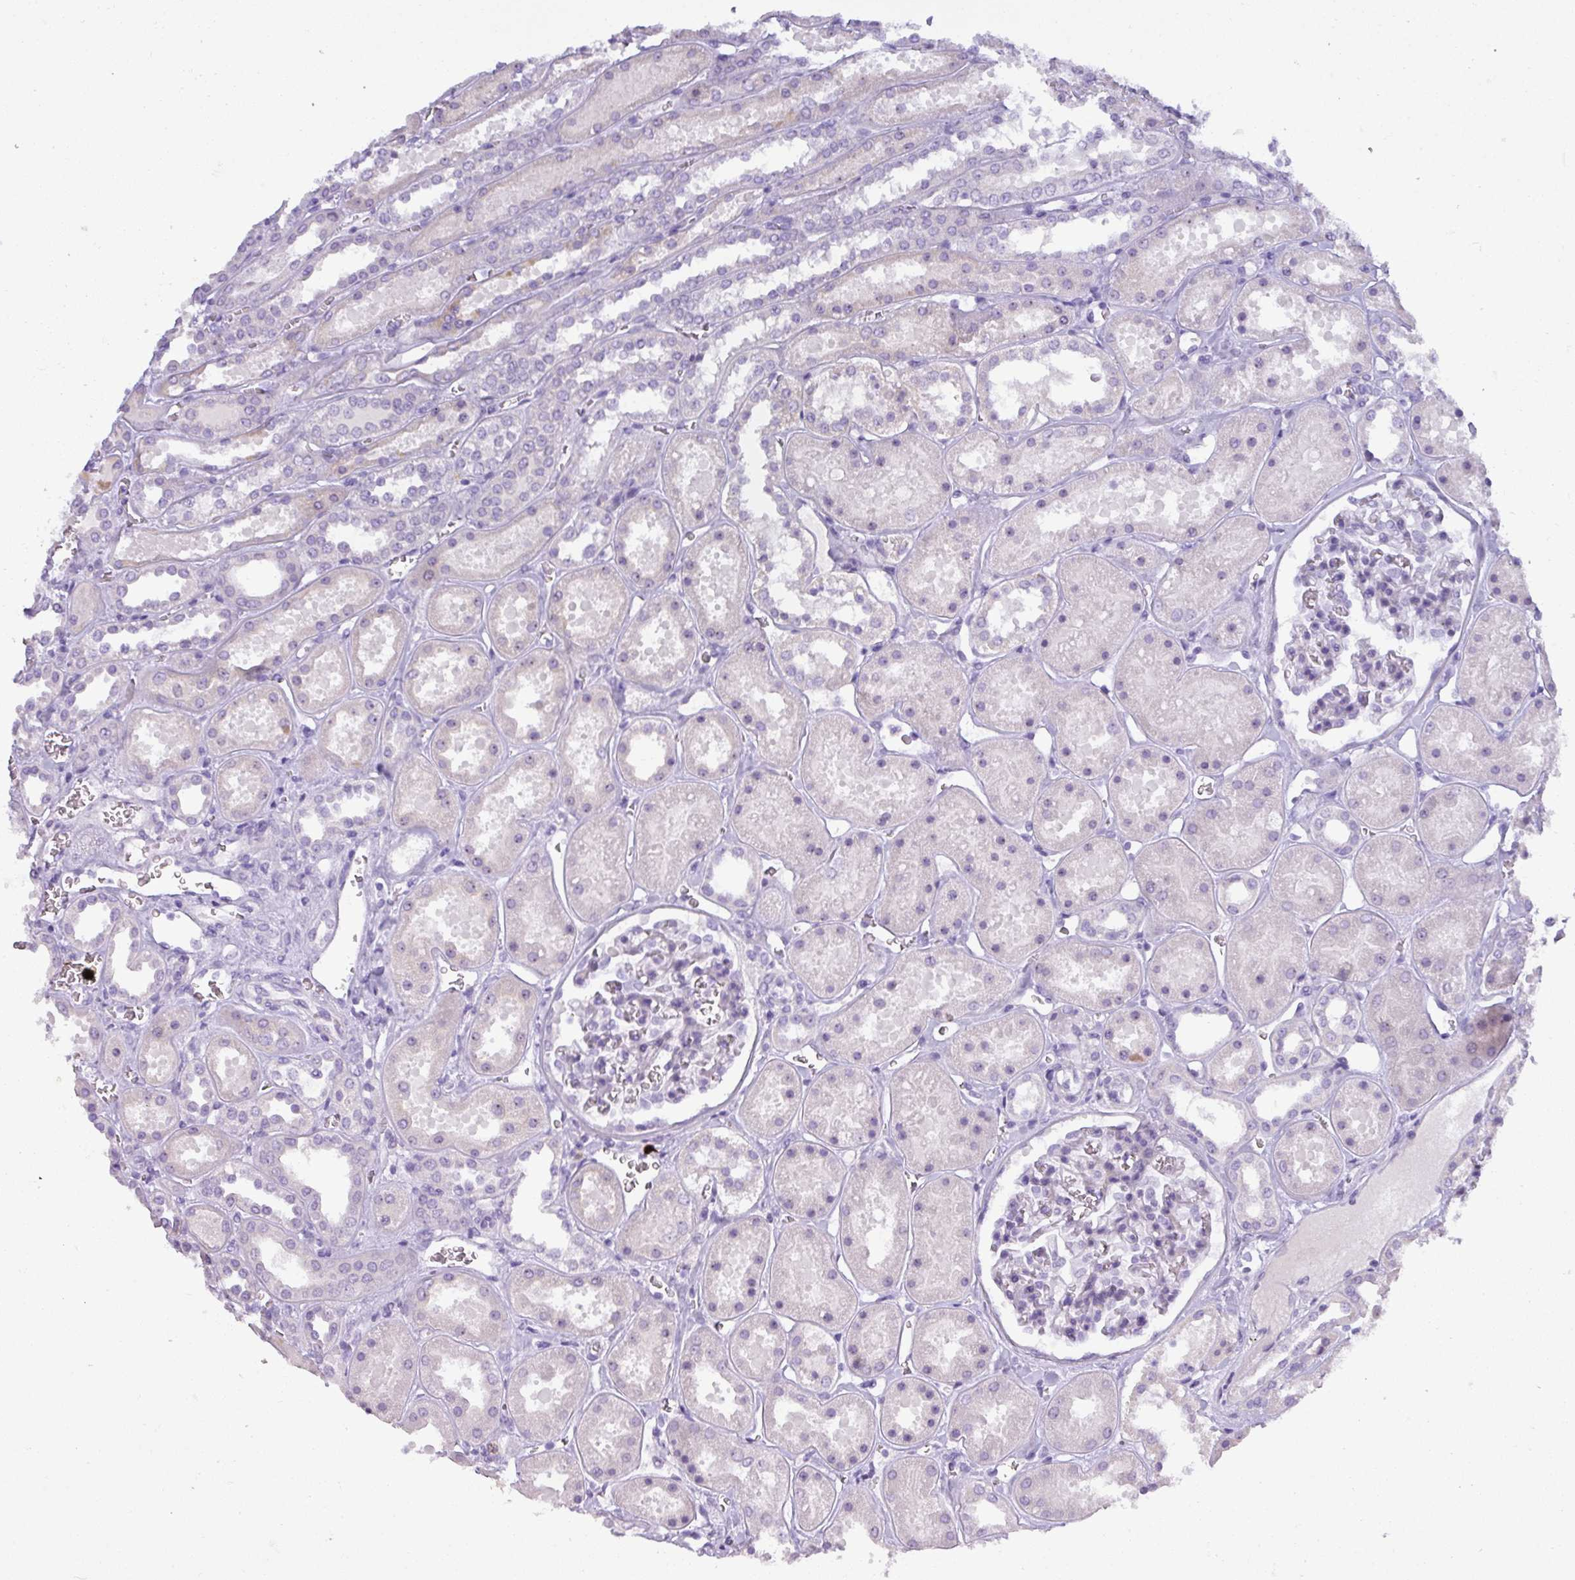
{"staining": {"intensity": "negative", "quantity": "none", "location": "none"}, "tissue": "kidney", "cell_type": "Cells in glomeruli", "image_type": "normal", "snomed": [{"axis": "morphology", "description": "Normal tissue, NOS"}, {"axis": "topography", "description": "Kidney"}], "caption": "Cells in glomeruli show no significant protein positivity in normal kidney. (Brightfield microscopy of DAB (3,3'-diaminobenzidine) immunohistochemistry (IHC) at high magnification).", "gene": "MRM2", "patient": {"sex": "female", "age": 41}}